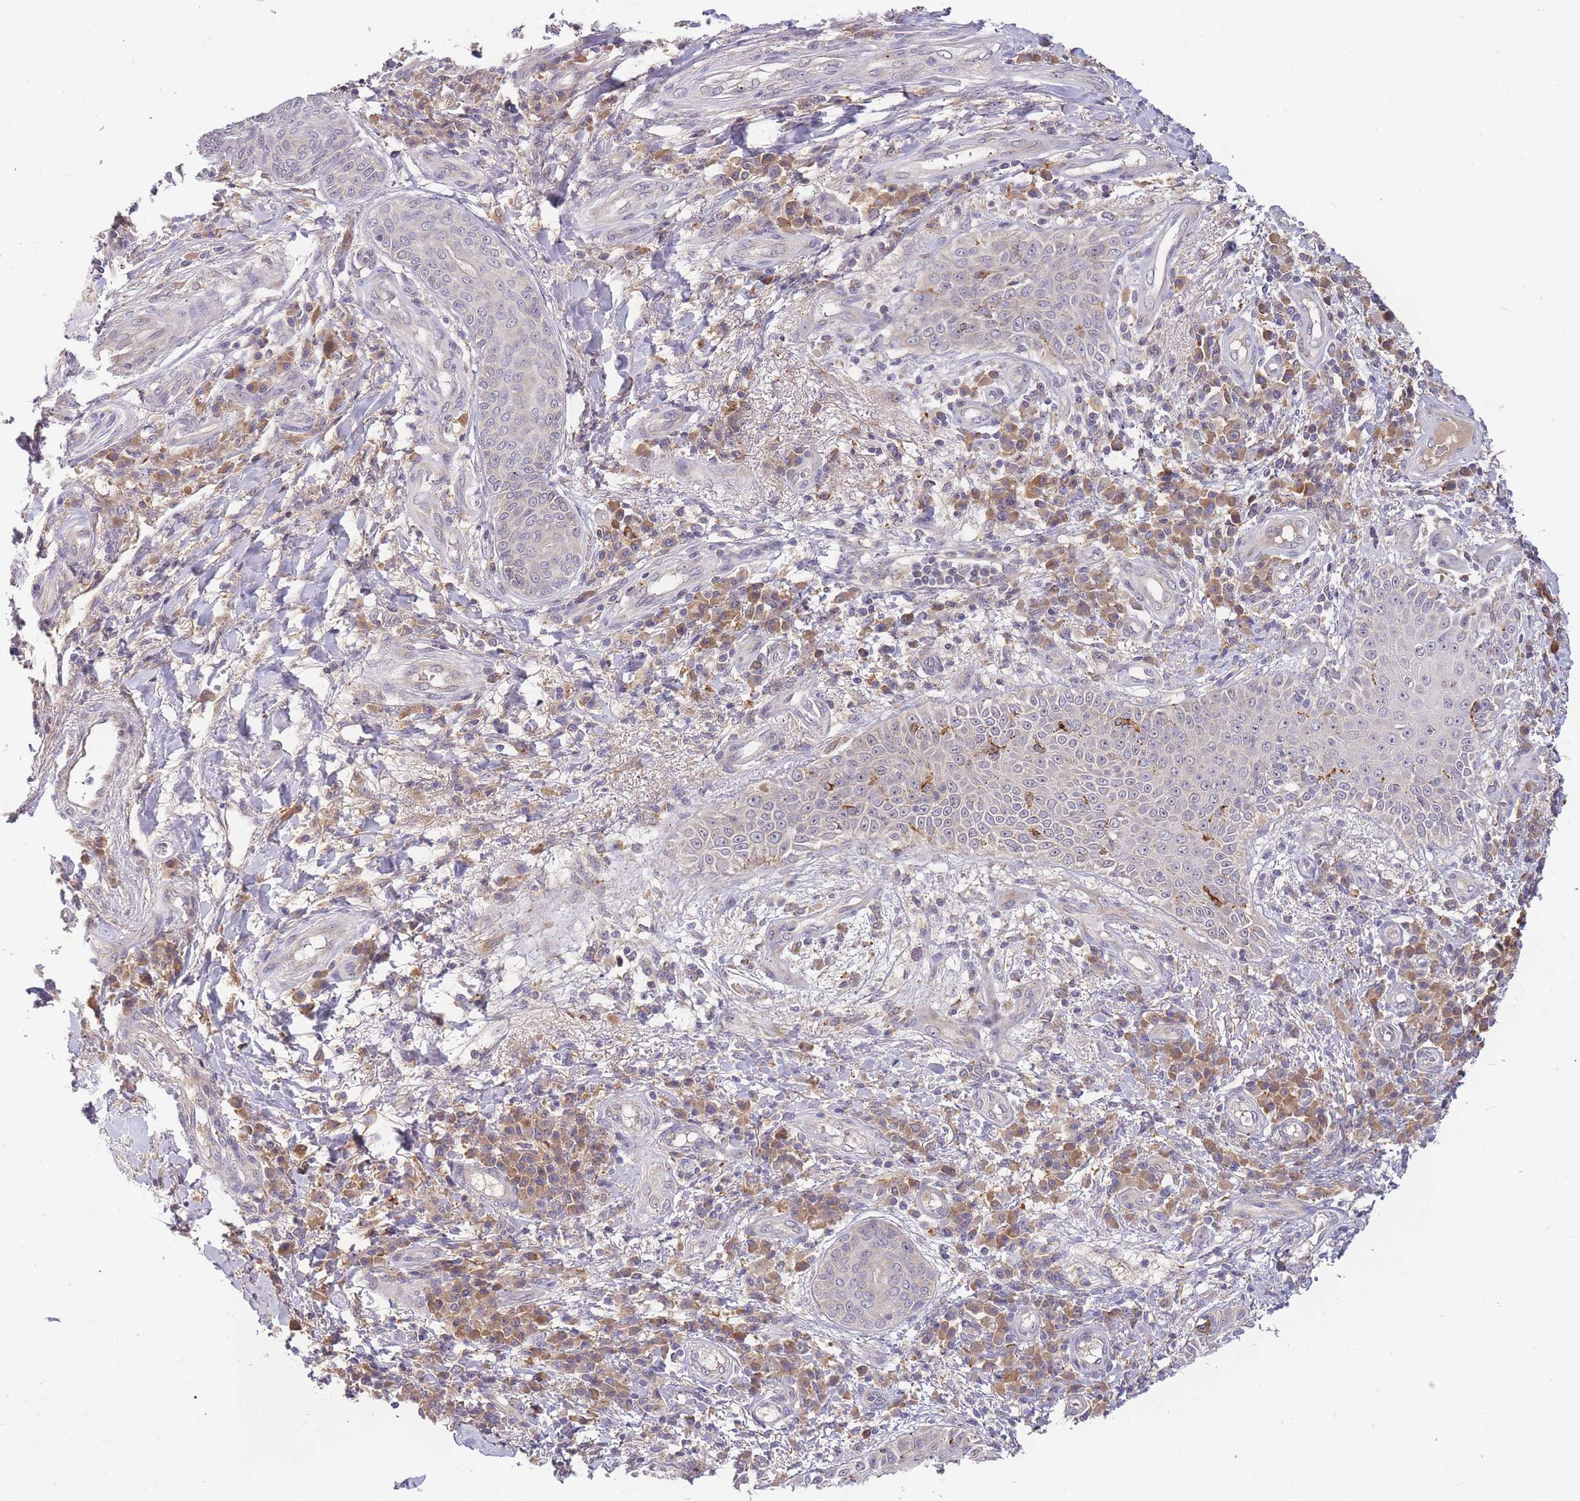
{"staining": {"intensity": "negative", "quantity": "none", "location": "none"}, "tissue": "skin cancer", "cell_type": "Tumor cells", "image_type": "cancer", "snomed": [{"axis": "morphology", "description": "Squamous cell carcinoma, NOS"}, {"axis": "topography", "description": "Skin"}], "caption": "This photomicrograph is of skin cancer stained with IHC to label a protein in brown with the nuclei are counter-stained blue. There is no expression in tumor cells. The staining was performed using DAB (3,3'-diaminobenzidine) to visualize the protein expression in brown, while the nuclei were stained in blue with hematoxylin (Magnification: 20x).", "gene": "ZNF577", "patient": {"sex": "male", "age": 70}}